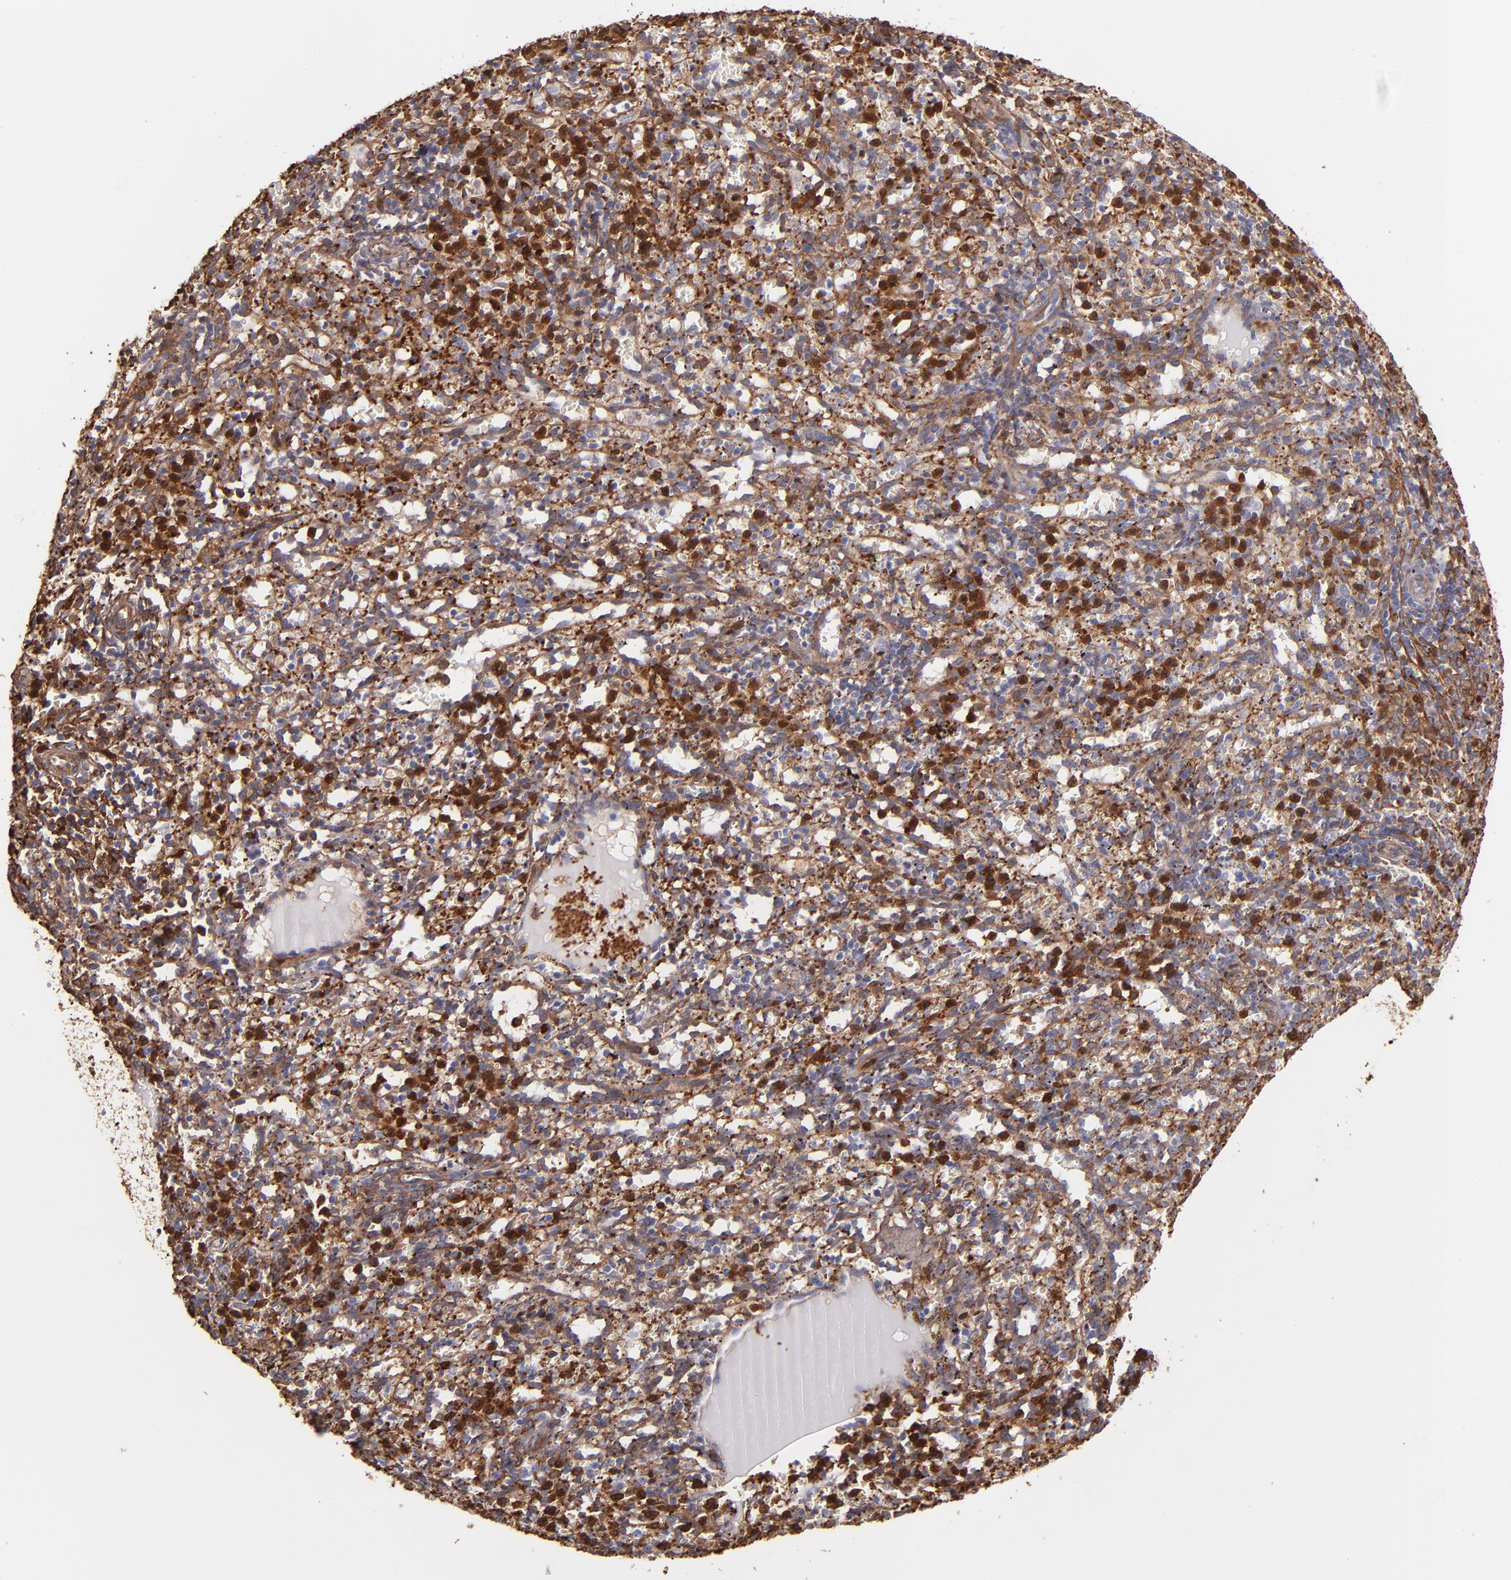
{"staining": {"intensity": "moderate", "quantity": "25%-75%", "location": "cytoplasmic/membranous"}, "tissue": "spleen", "cell_type": "Cells in red pulp", "image_type": "normal", "snomed": [{"axis": "morphology", "description": "Normal tissue, NOS"}, {"axis": "topography", "description": "Spleen"}], "caption": "Immunohistochemistry of normal spleen exhibits medium levels of moderate cytoplasmic/membranous positivity in about 25%-75% of cells in red pulp. (Brightfield microscopy of DAB IHC at high magnification).", "gene": "VCL", "patient": {"sex": "female", "age": 10}}